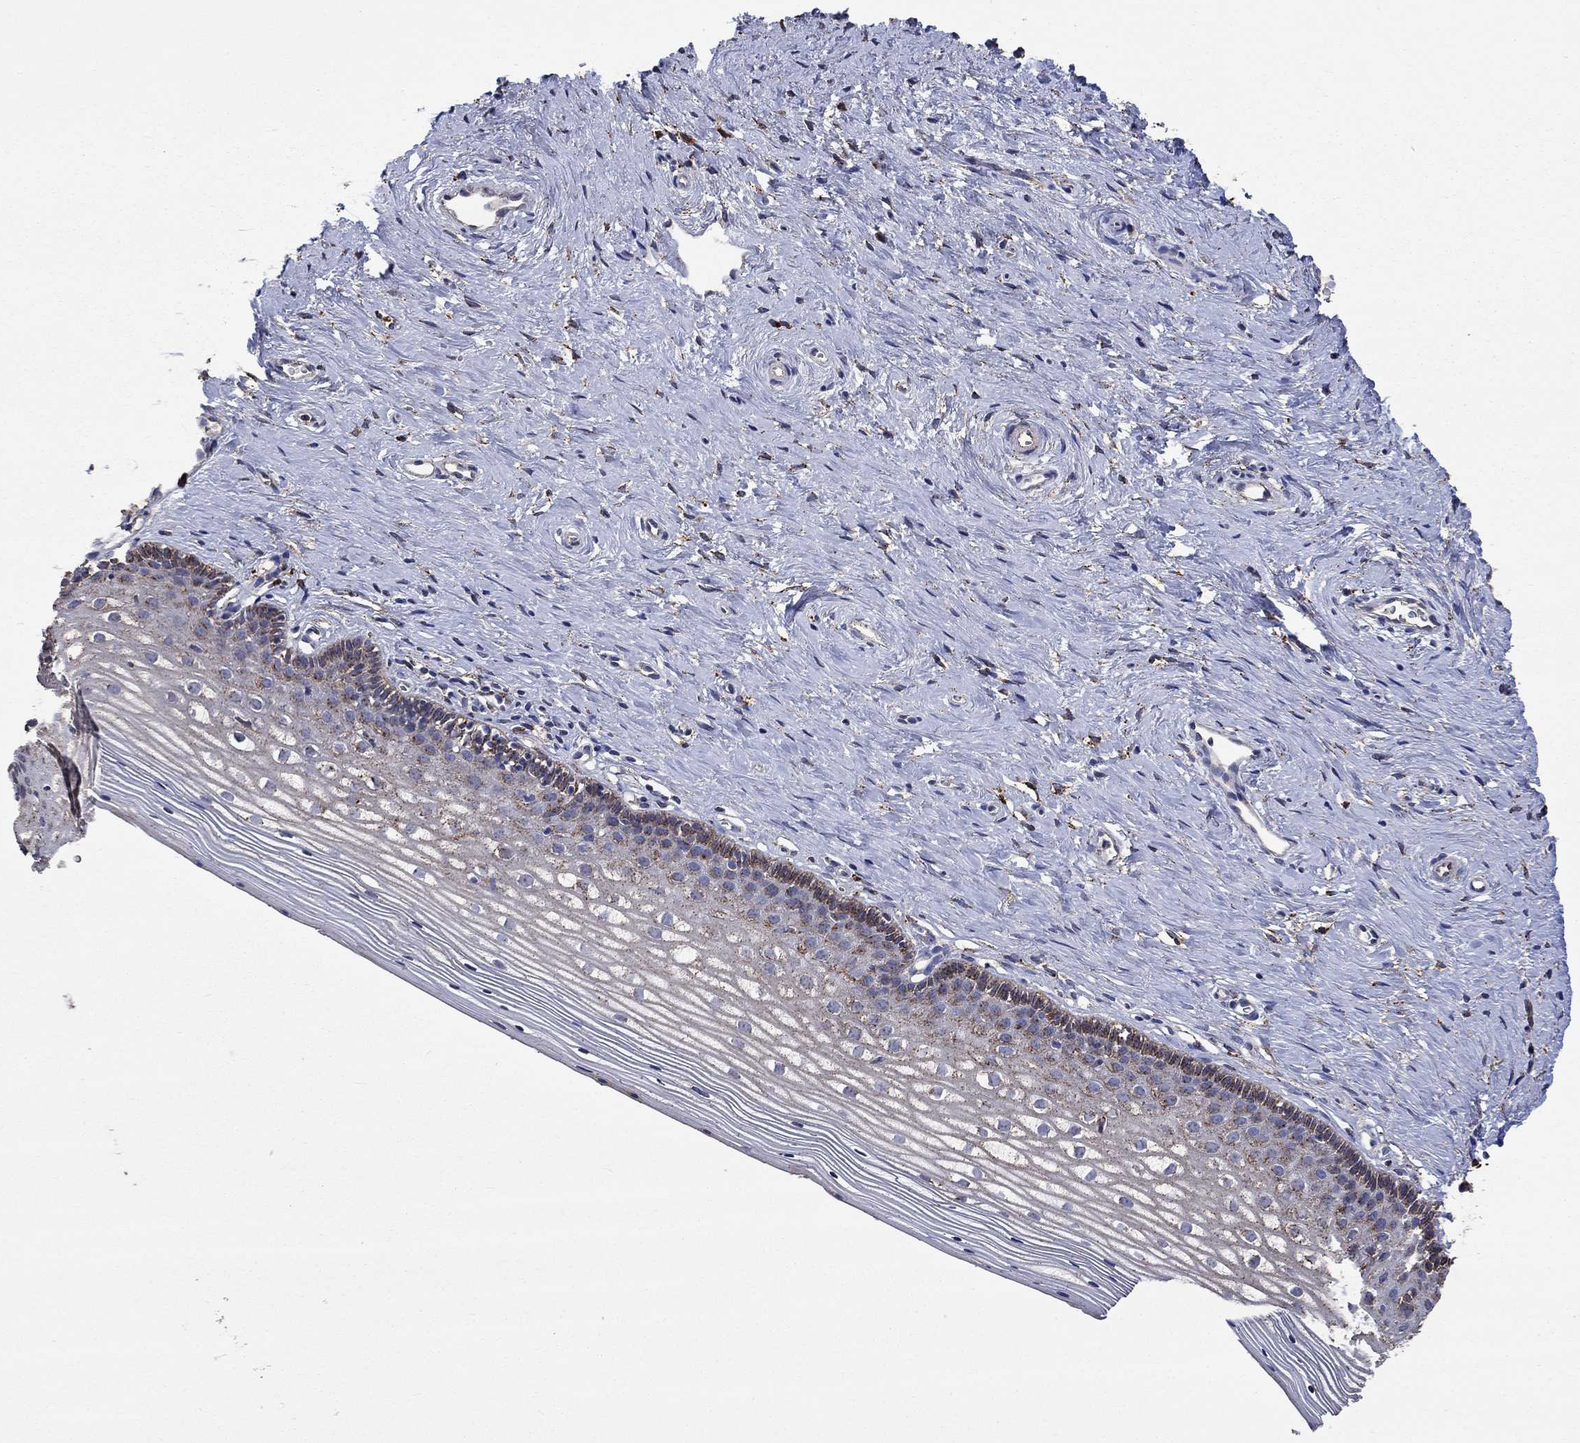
{"staining": {"intensity": "strong", "quantity": ">75%", "location": "cytoplasmic/membranous"}, "tissue": "cervix", "cell_type": "Glandular cells", "image_type": "normal", "snomed": [{"axis": "morphology", "description": "Normal tissue, NOS"}, {"axis": "topography", "description": "Cervix"}], "caption": "Protein staining of normal cervix exhibits strong cytoplasmic/membranous positivity in approximately >75% of glandular cells. (Brightfield microscopy of DAB IHC at high magnification).", "gene": "CTSB", "patient": {"sex": "female", "age": 40}}